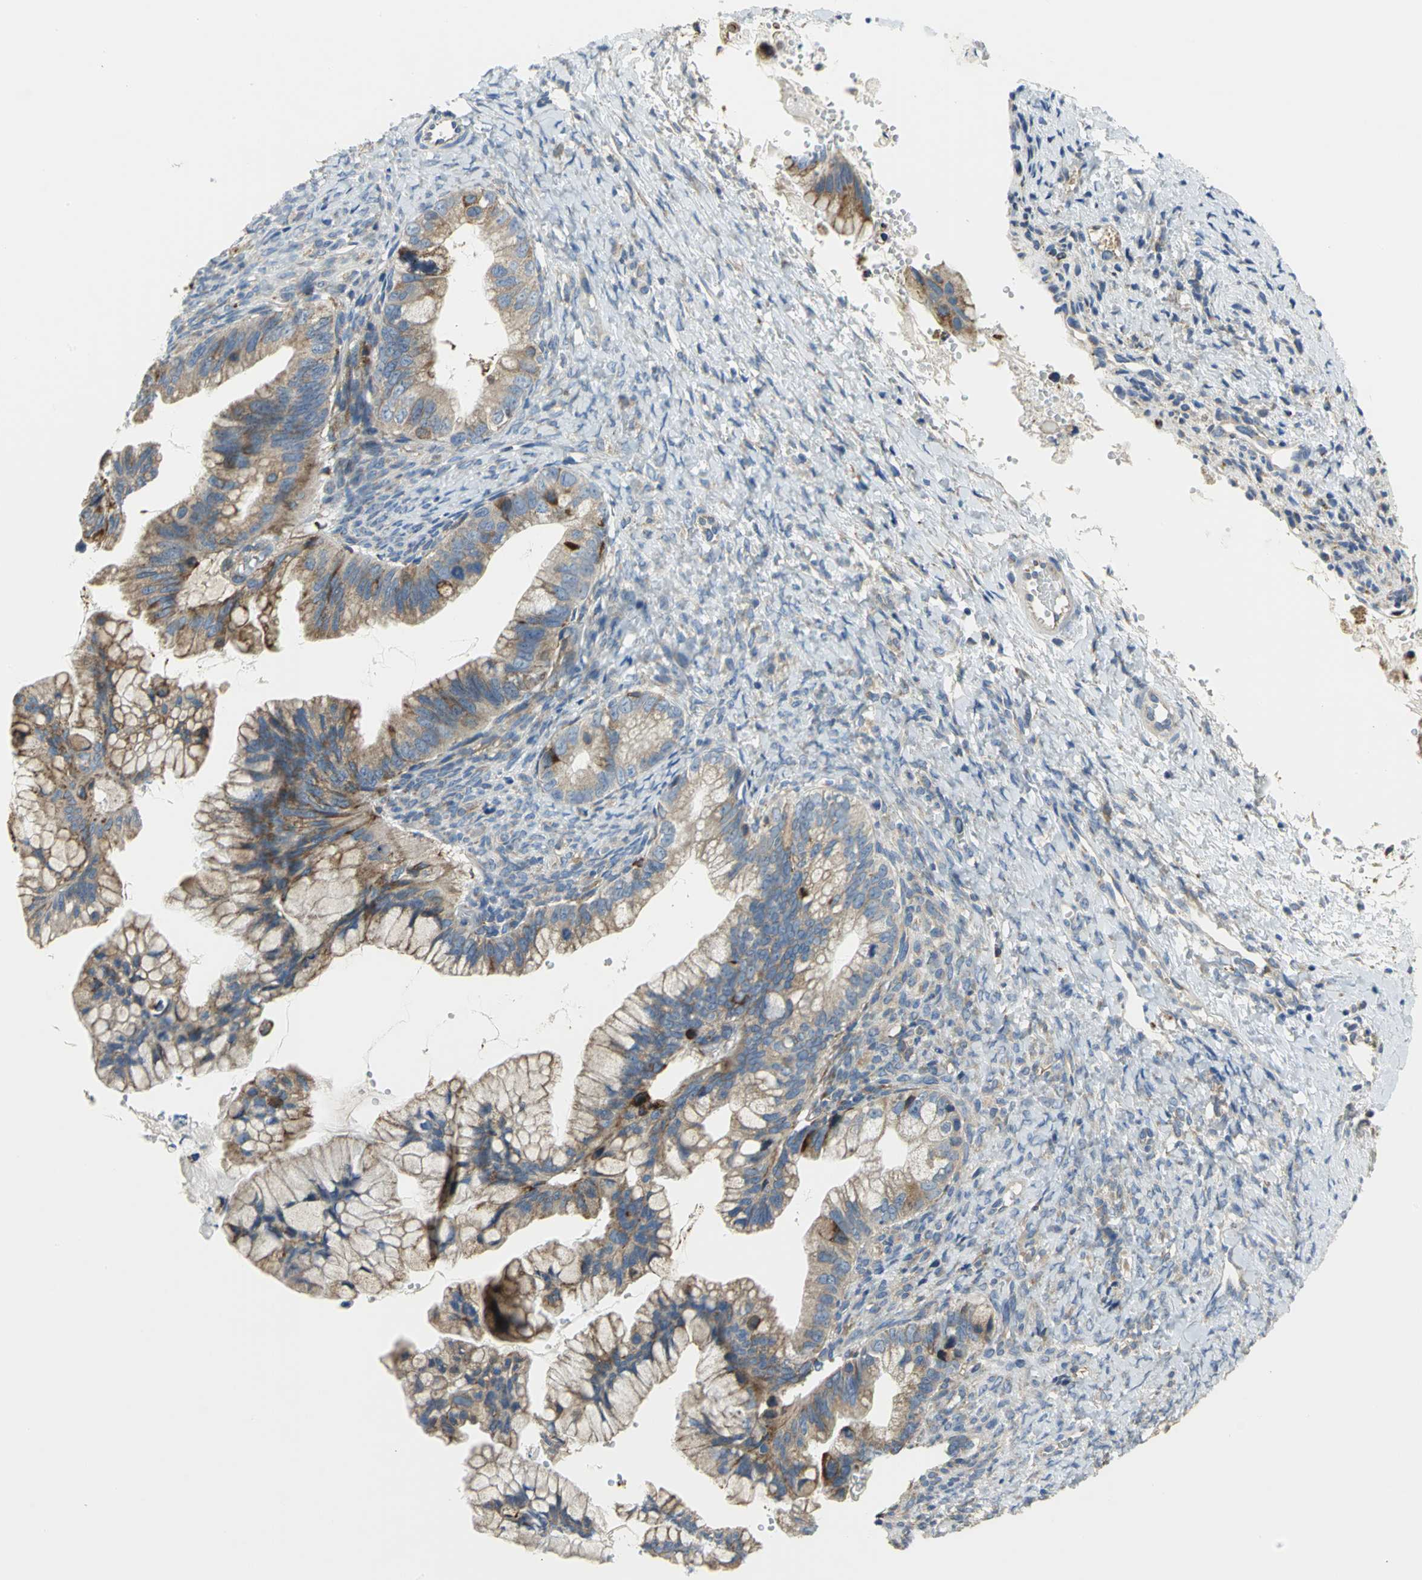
{"staining": {"intensity": "strong", "quantity": ">75%", "location": "cytoplasmic/membranous"}, "tissue": "ovarian cancer", "cell_type": "Tumor cells", "image_type": "cancer", "snomed": [{"axis": "morphology", "description": "Cystadenocarcinoma, mucinous, NOS"}, {"axis": "topography", "description": "Ovary"}], "caption": "Ovarian mucinous cystadenocarcinoma stained for a protein displays strong cytoplasmic/membranous positivity in tumor cells. (DAB (3,3'-diaminobenzidine) = brown stain, brightfield microscopy at high magnification).", "gene": "TULP4", "patient": {"sex": "female", "age": 36}}